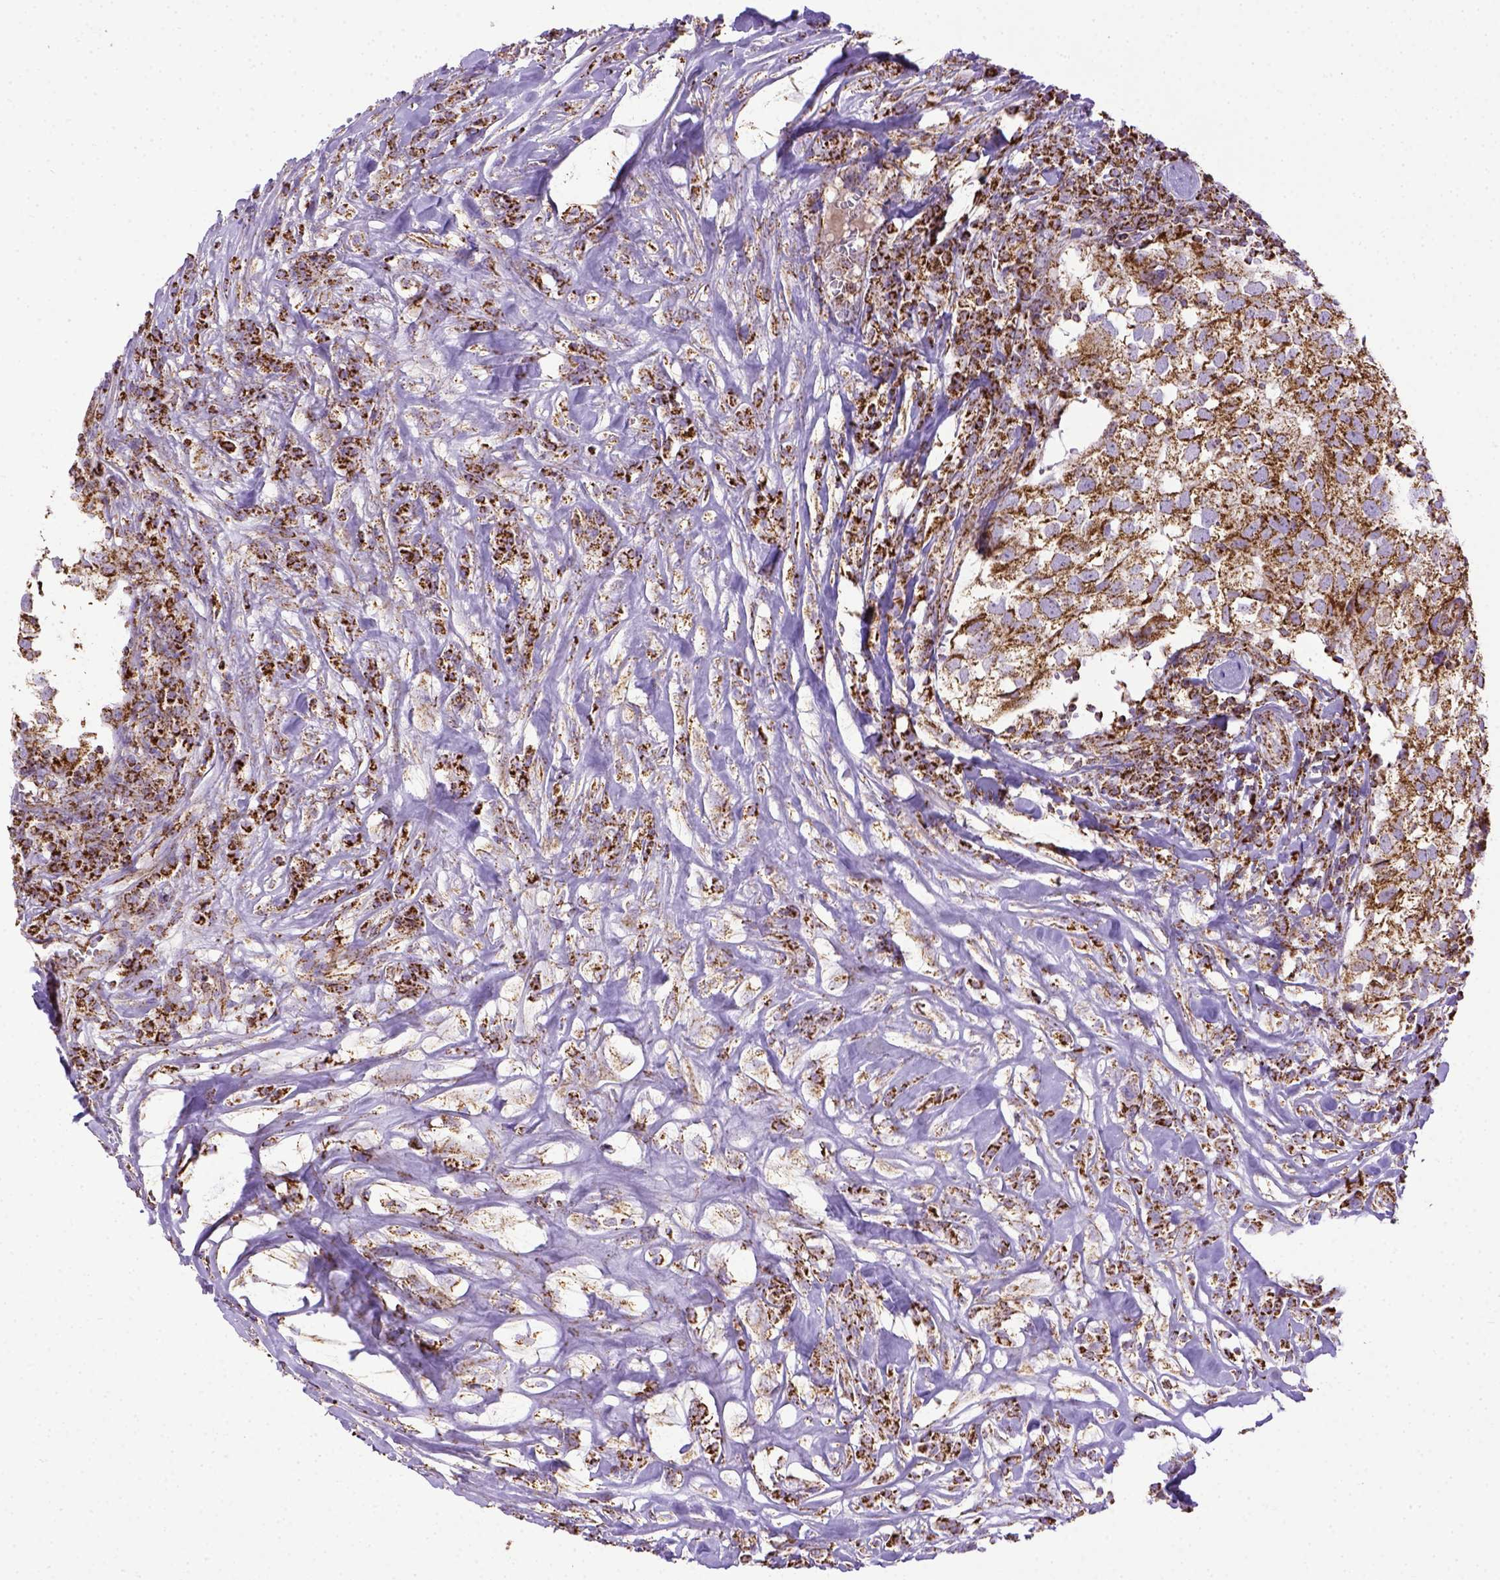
{"staining": {"intensity": "moderate", "quantity": ">75%", "location": "cytoplasmic/membranous"}, "tissue": "breast cancer", "cell_type": "Tumor cells", "image_type": "cancer", "snomed": [{"axis": "morphology", "description": "Duct carcinoma"}, {"axis": "topography", "description": "Breast"}], "caption": "Breast intraductal carcinoma was stained to show a protein in brown. There is medium levels of moderate cytoplasmic/membranous positivity in approximately >75% of tumor cells.", "gene": "MT-CO1", "patient": {"sex": "female", "age": 30}}